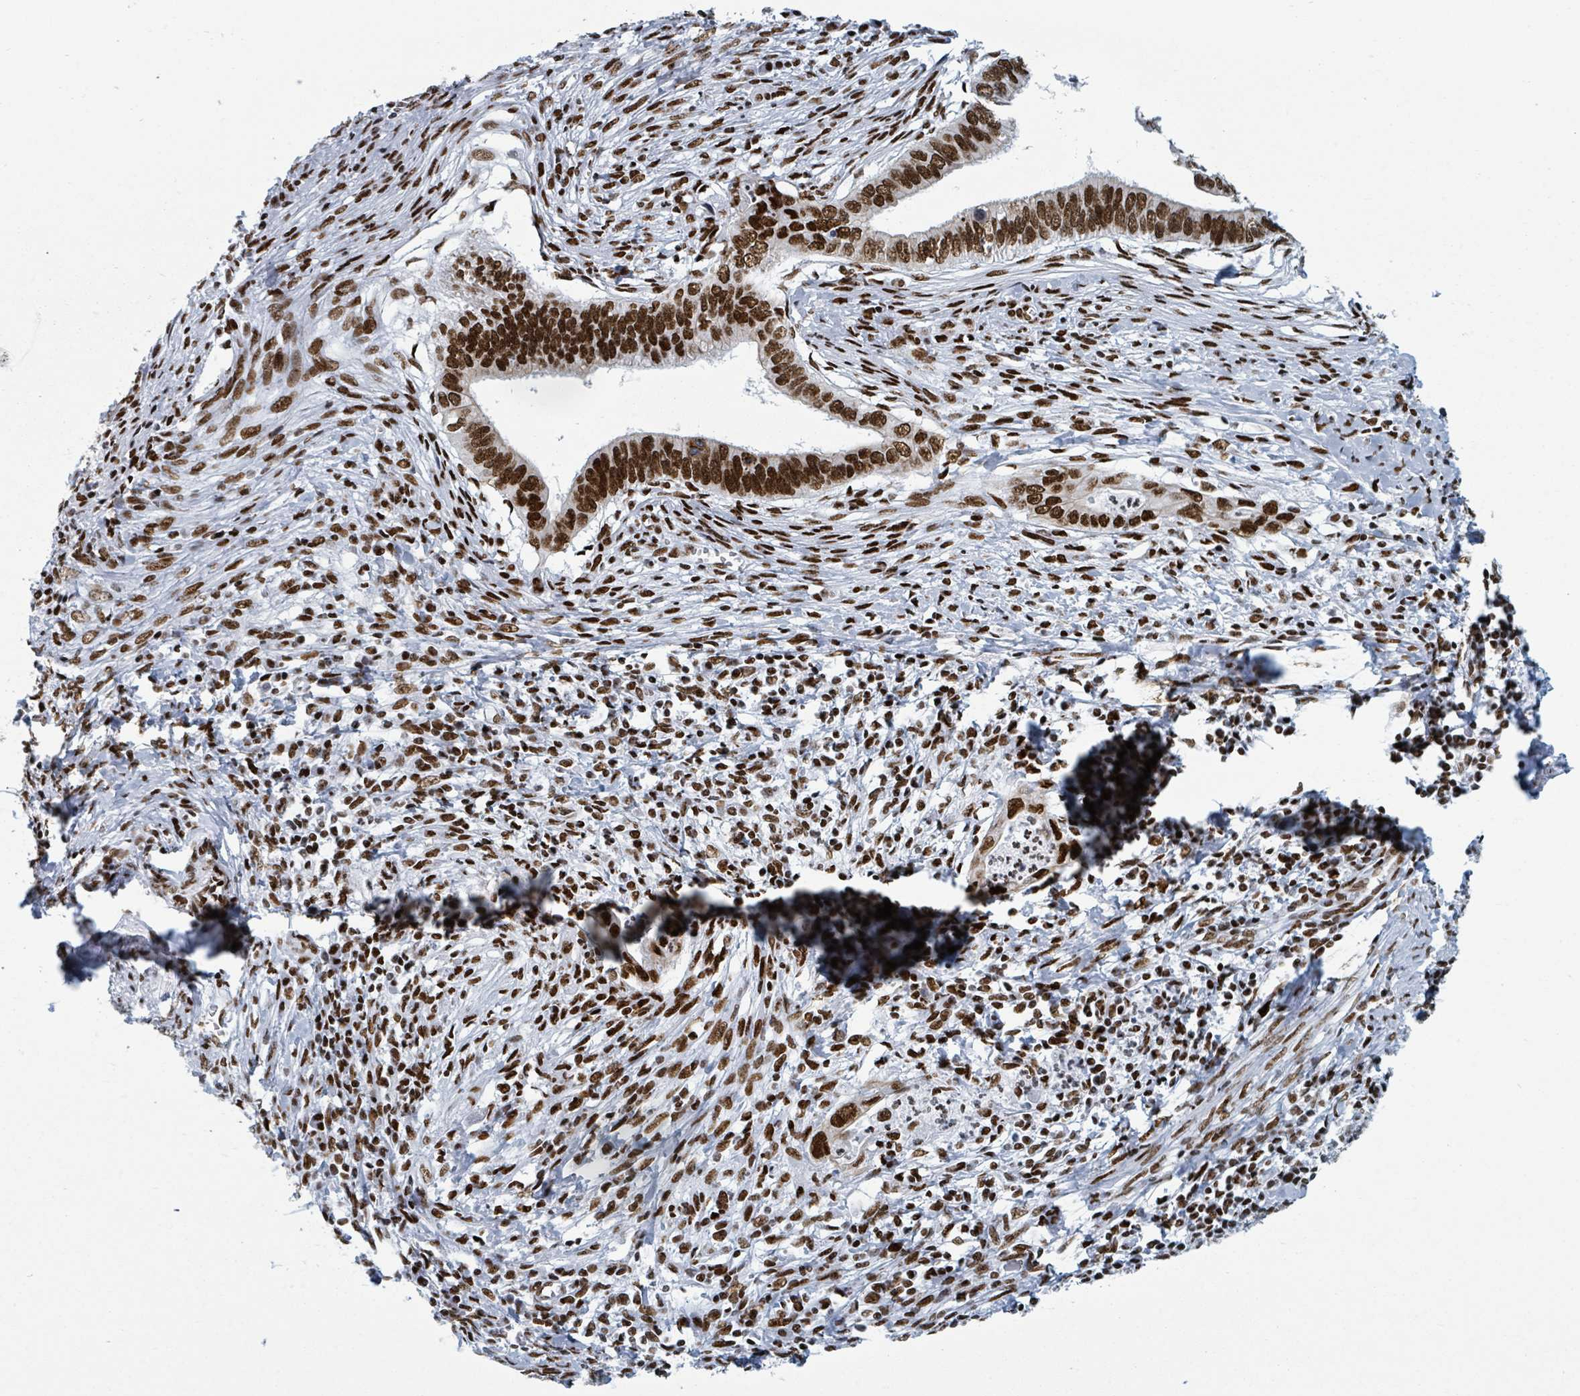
{"staining": {"intensity": "strong", "quantity": ">75%", "location": "nuclear"}, "tissue": "cervical cancer", "cell_type": "Tumor cells", "image_type": "cancer", "snomed": [{"axis": "morphology", "description": "Adenocarcinoma, NOS"}, {"axis": "topography", "description": "Cervix"}], "caption": "A micrograph of cervical cancer (adenocarcinoma) stained for a protein shows strong nuclear brown staining in tumor cells.", "gene": "DHX16", "patient": {"sex": "female", "age": 42}}